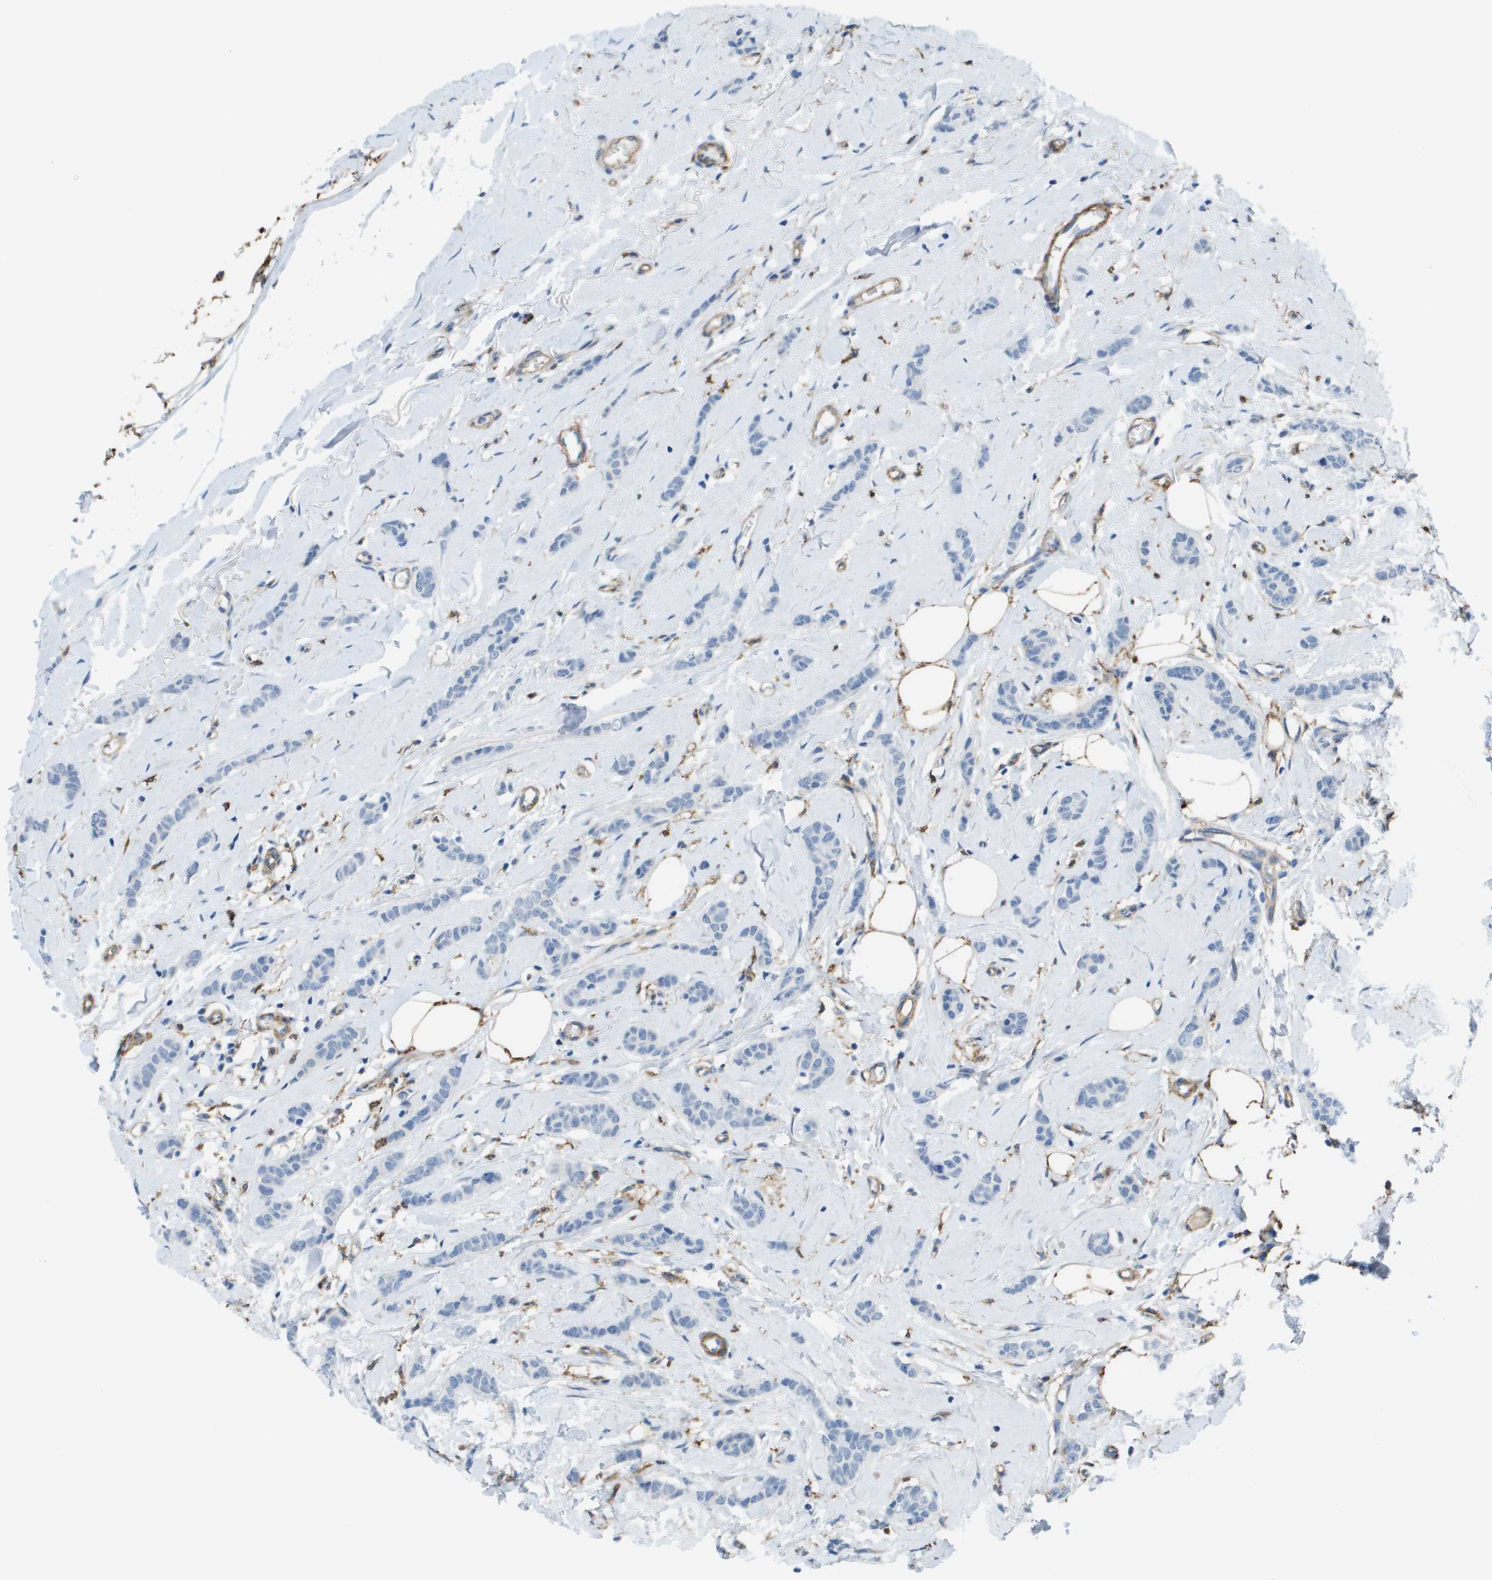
{"staining": {"intensity": "negative", "quantity": "none", "location": "none"}, "tissue": "breast cancer", "cell_type": "Tumor cells", "image_type": "cancer", "snomed": [{"axis": "morphology", "description": "Lobular carcinoma"}, {"axis": "topography", "description": "Skin"}, {"axis": "topography", "description": "Breast"}], "caption": "IHC micrograph of human breast lobular carcinoma stained for a protein (brown), which exhibits no staining in tumor cells.", "gene": "ZBTB43", "patient": {"sex": "female", "age": 46}}